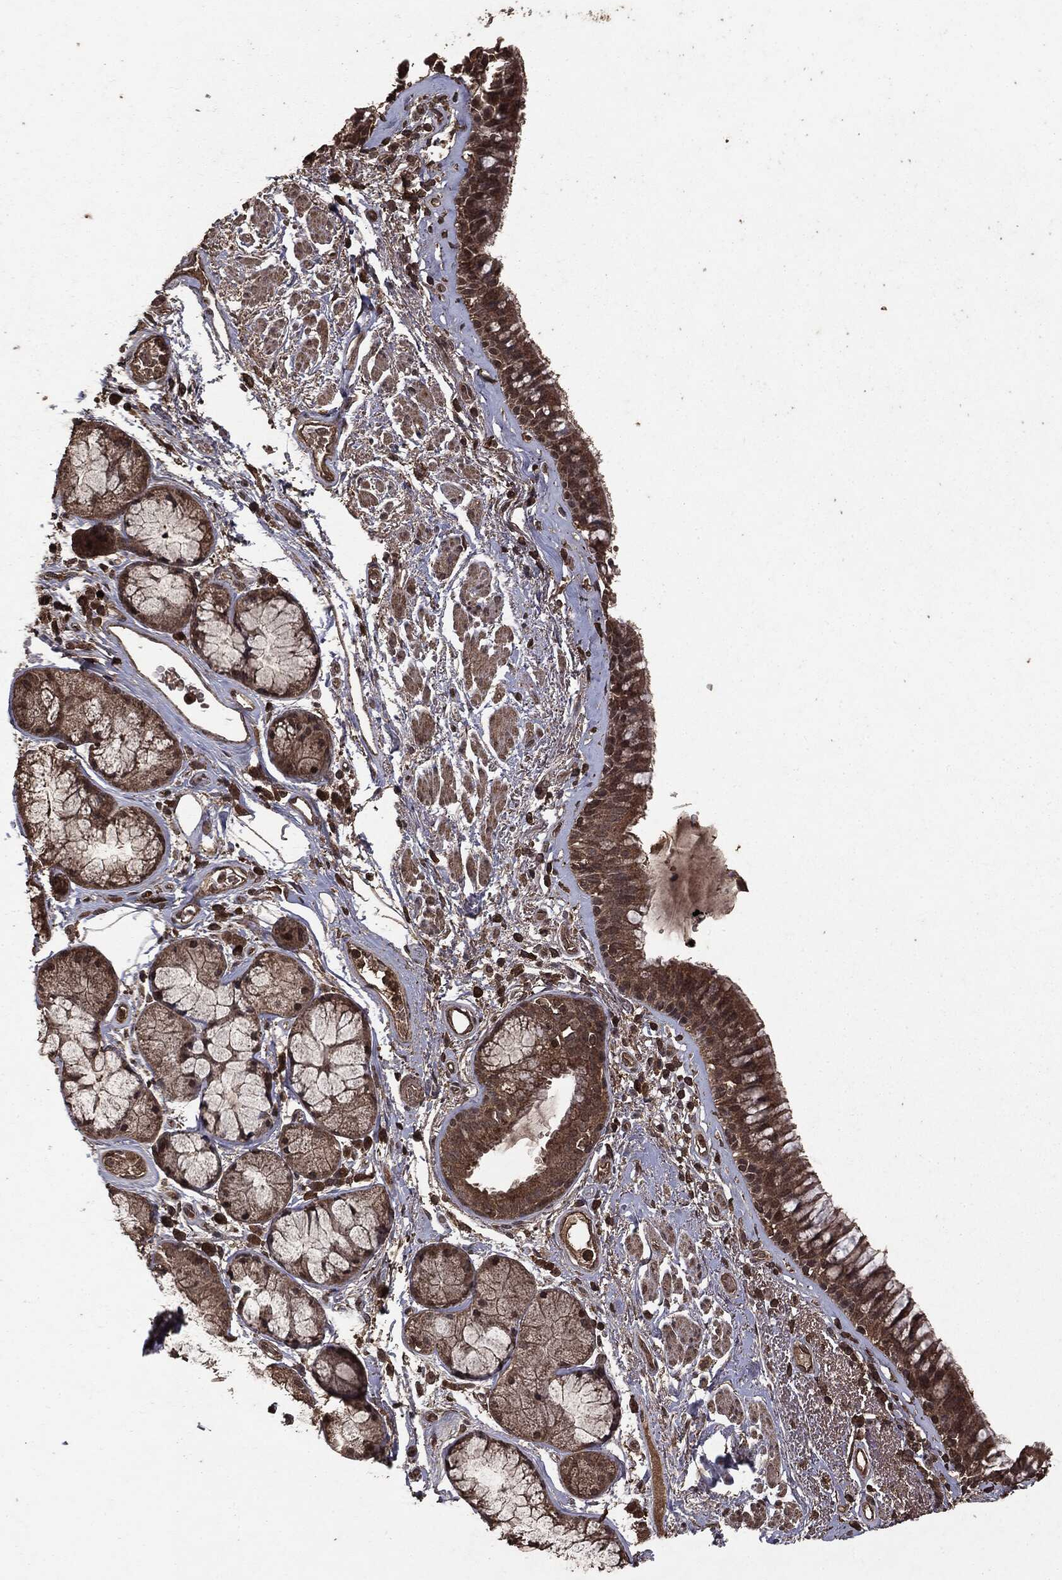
{"staining": {"intensity": "moderate", "quantity": ">75%", "location": "cytoplasmic/membranous"}, "tissue": "bronchus", "cell_type": "Respiratory epithelial cells", "image_type": "normal", "snomed": [{"axis": "morphology", "description": "Normal tissue, NOS"}, {"axis": "topography", "description": "Bronchus"}], "caption": "Bronchus stained with IHC displays moderate cytoplasmic/membranous expression in about >75% of respiratory epithelial cells. (Brightfield microscopy of DAB IHC at high magnification).", "gene": "NME1", "patient": {"sex": "male", "age": 82}}